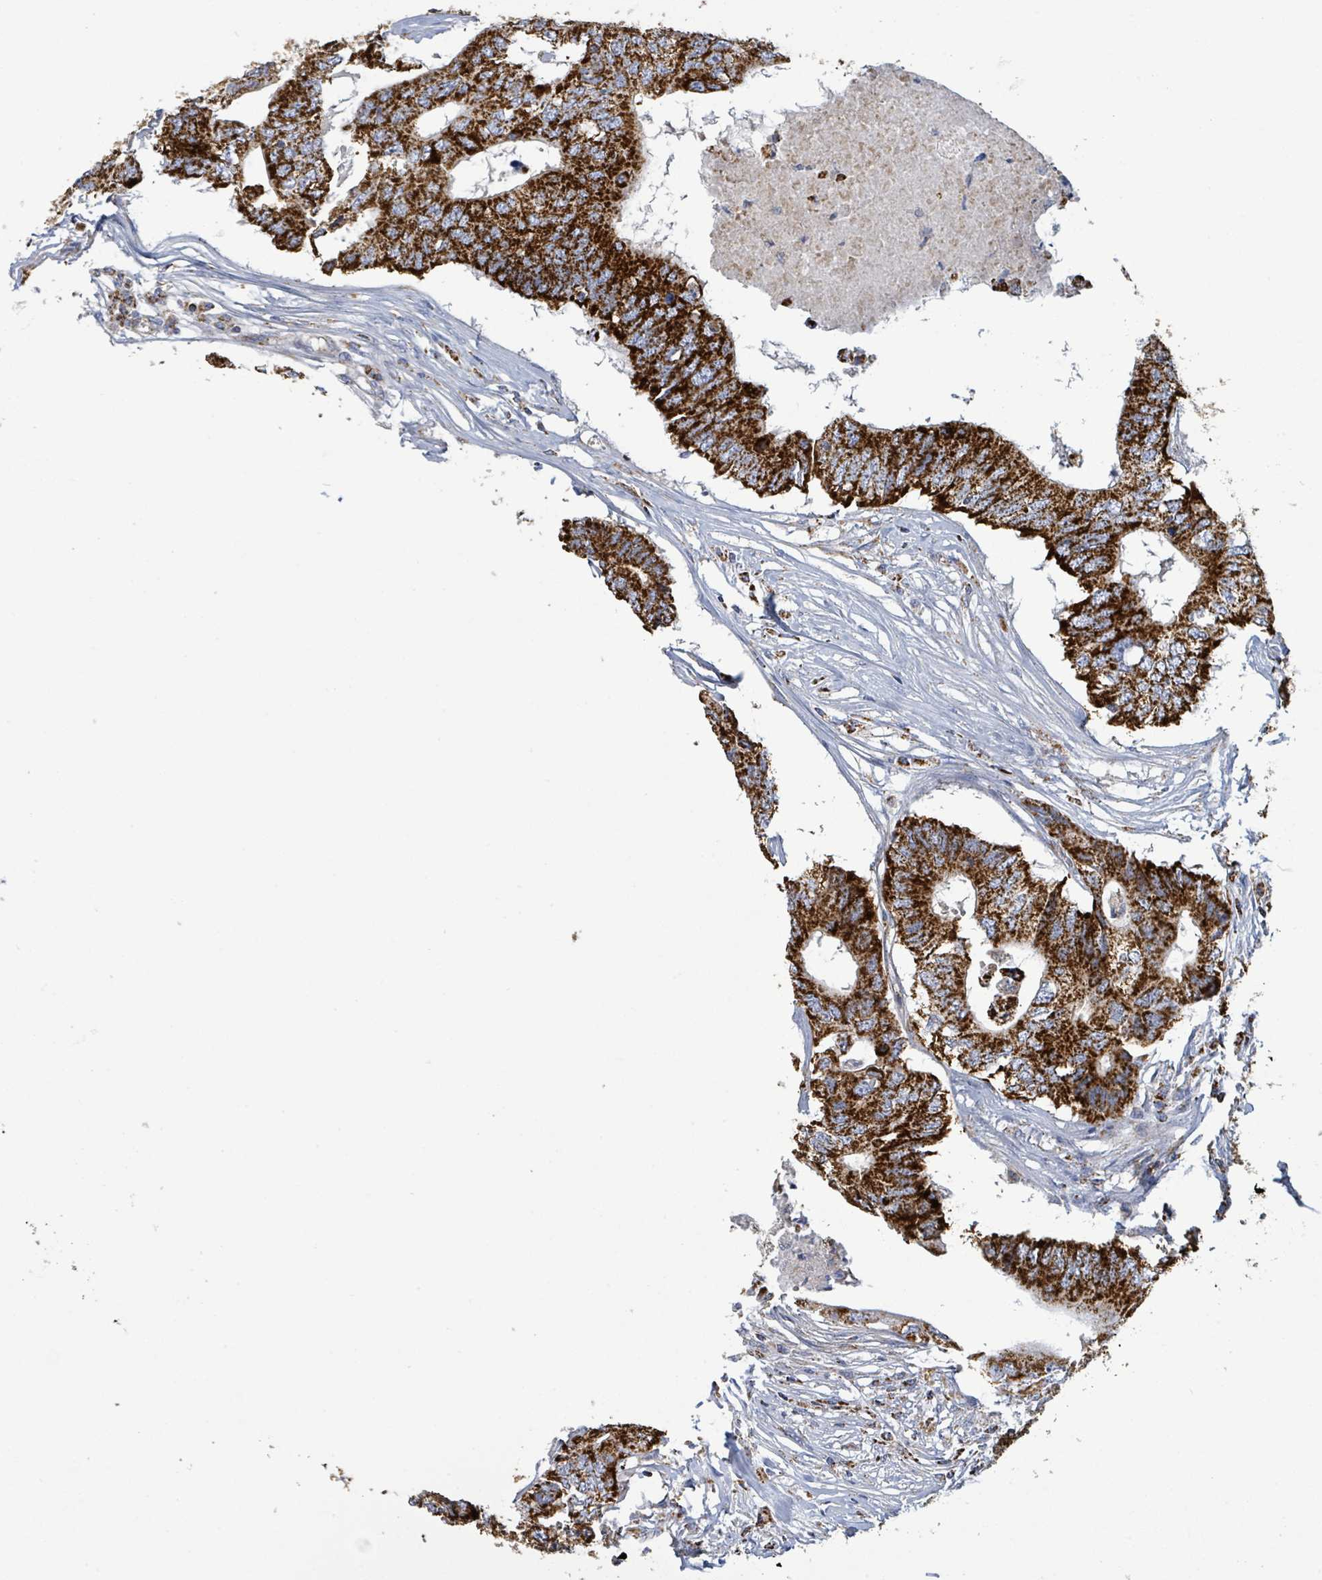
{"staining": {"intensity": "strong", "quantity": ">75%", "location": "cytoplasmic/membranous"}, "tissue": "colorectal cancer", "cell_type": "Tumor cells", "image_type": "cancer", "snomed": [{"axis": "morphology", "description": "Adenocarcinoma, NOS"}, {"axis": "topography", "description": "Colon"}], "caption": "Colorectal adenocarcinoma stained for a protein (brown) shows strong cytoplasmic/membranous positive expression in approximately >75% of tumor cells.", "gene": "SUCLG2", "patient": {"sex": "male", "age": 71}}